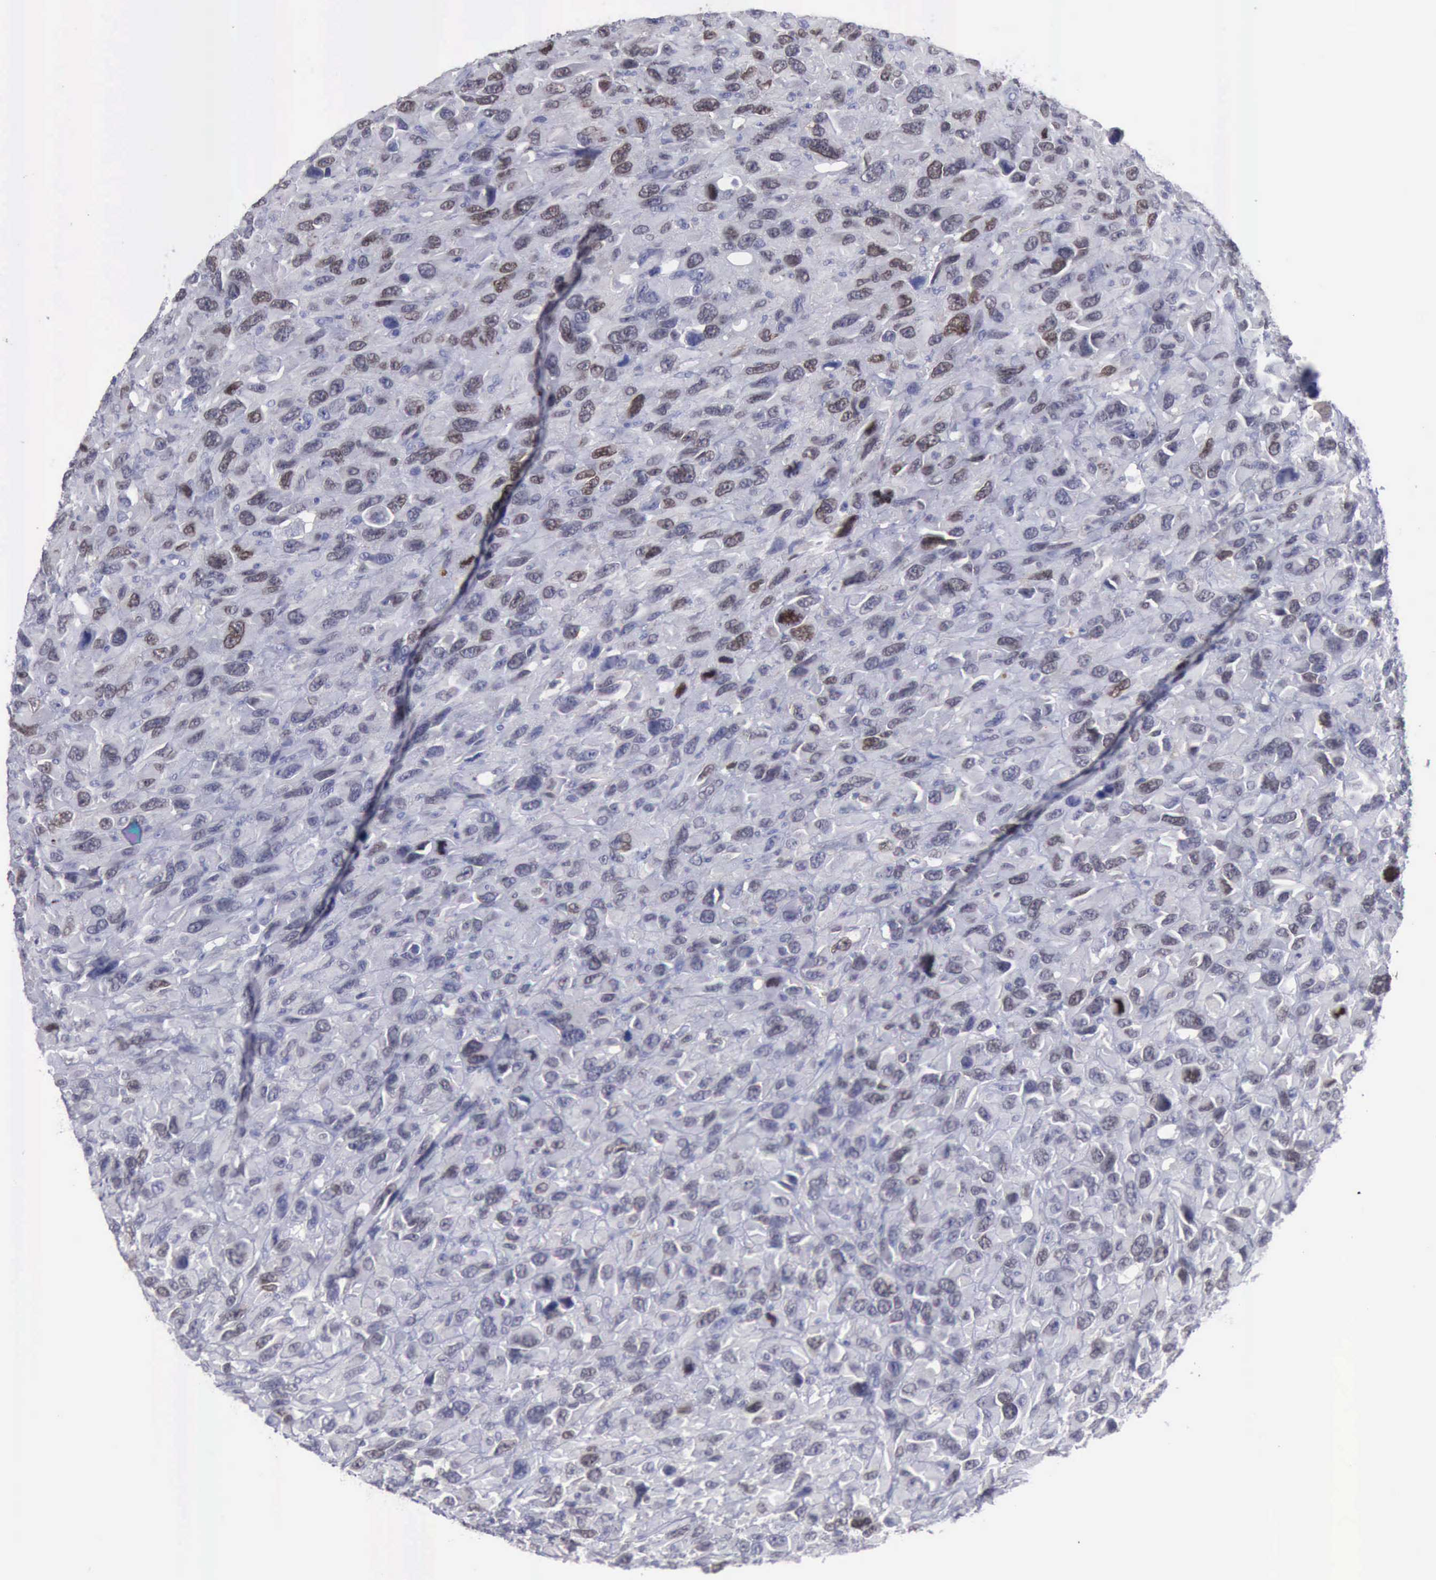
{"staining": {"intensity": "moderate", "quantity": "<25%", "location": "nuclear"}, "tissue": "renal cancer", "cell_type": "Tumor cells", "image_type": "cancer", "snomed": [{"axis": "morphology", "description": "Adenocarcinoma, NOS"}, {"axis": "topography", "description": "Kidney"}], "caption": "IHC staining of renal cancer (adenocarcinoma), which displays low levels of moderate nuclear expression in about <25% of tumor cells indicating moderate nuclear protein staining. The staining was performed using DAB (3,3'-diaminobenzidine) (brown) for protein detection and nuclei were counterstained in hematoxylin (blue).", "gene": "SATB2", "patient": {"sex": "male", "age": 79}}